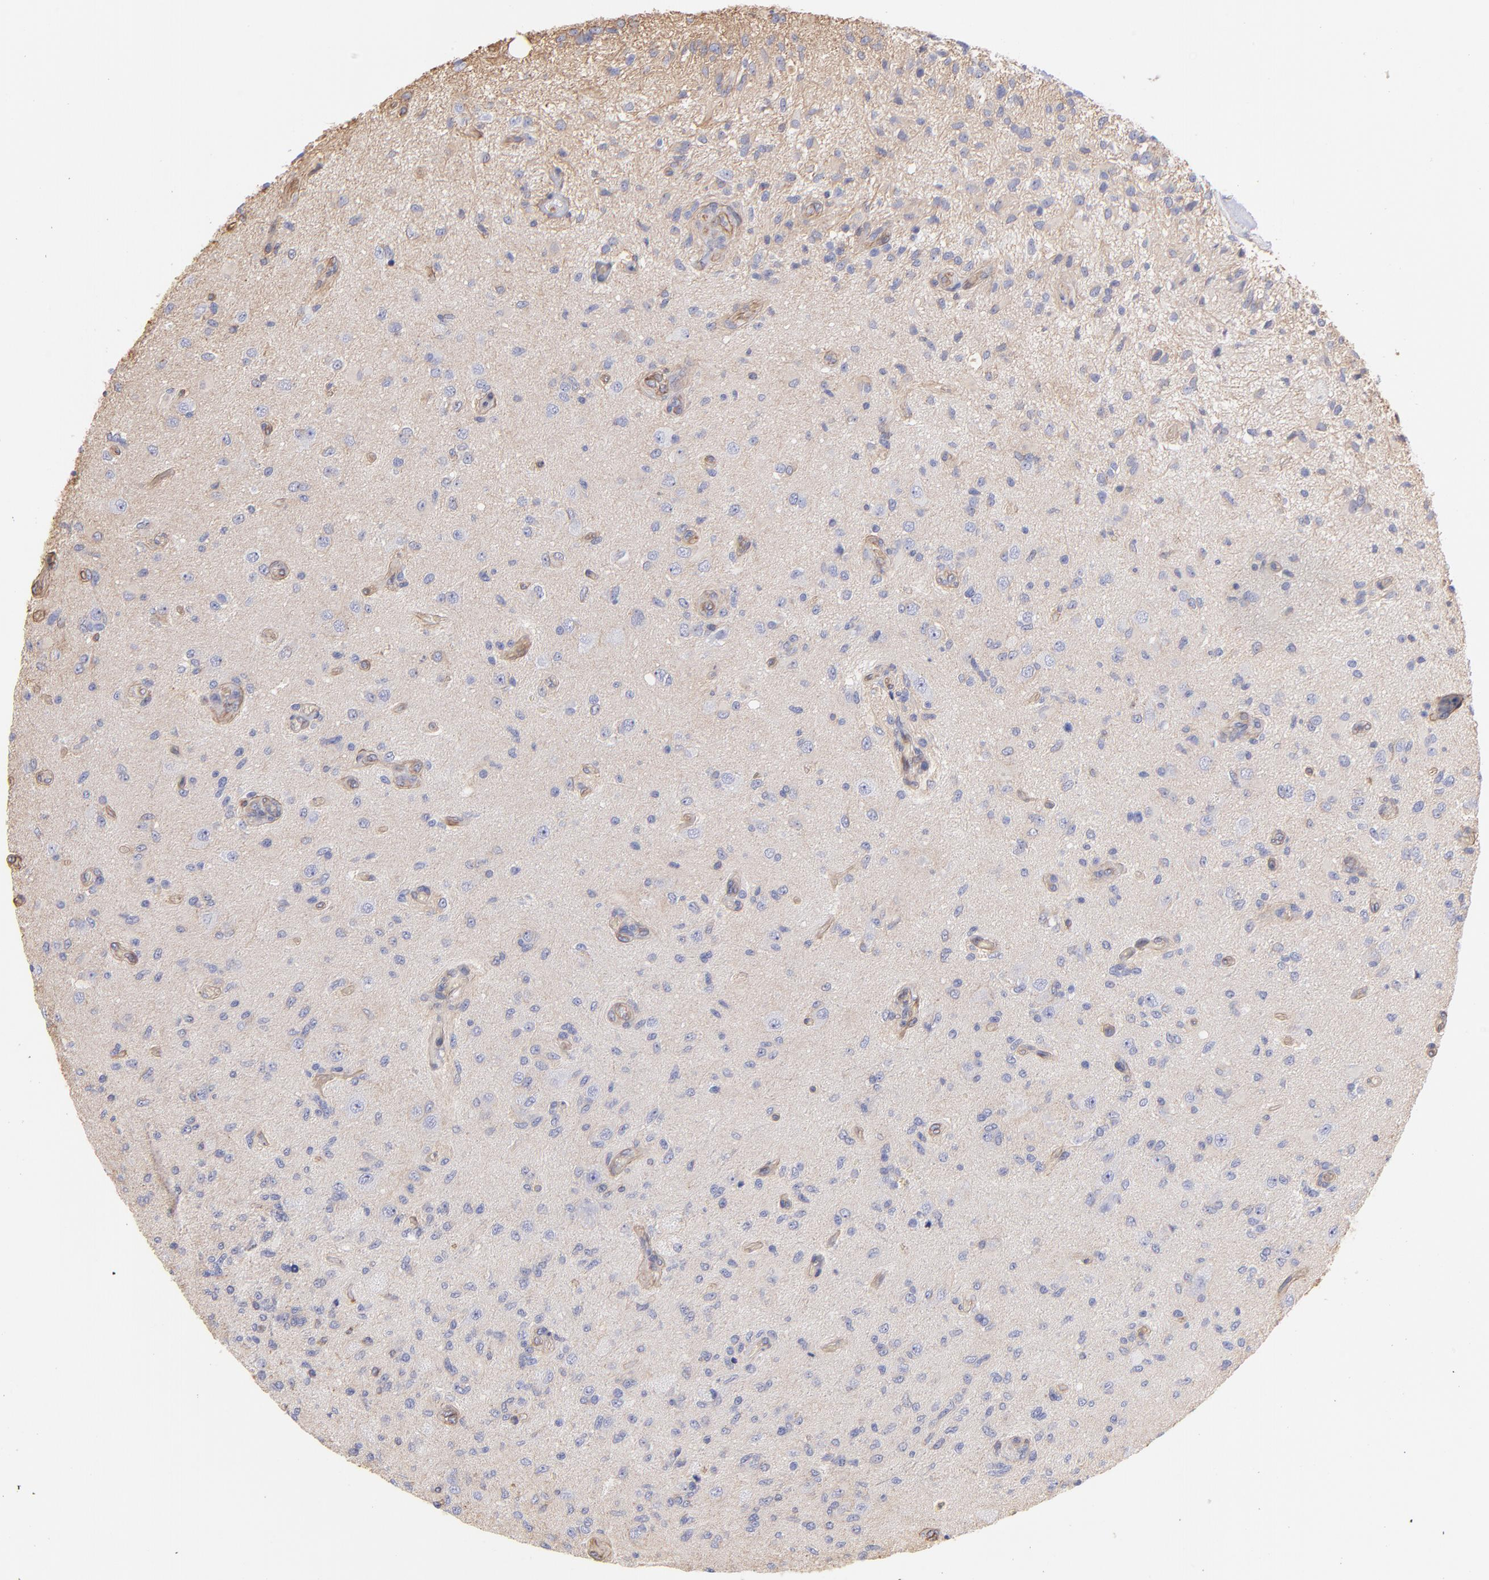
{"staining": {"intensity": "weak", "quantity": "<25%", "location": "cytoplasmic/membranous"}, "tissue": "glioma", "cell_type": "Tumor cells", "image_type": "cancer", "snomed": [{"axis": "morphology", "description": "Normal tissue, NOS"}, {"axis": "morphology", "description": "Glioma, malignant, High grade"}, {"axis": "topography", "description": "Cerebral cortex"}], "caption": "This is an immunohistochemistry micrograph of malignant high-grade glioma. There is no expression in tumor cells.", "gene": "PLEC", "patient": {"sex": "male", "age": 77}}